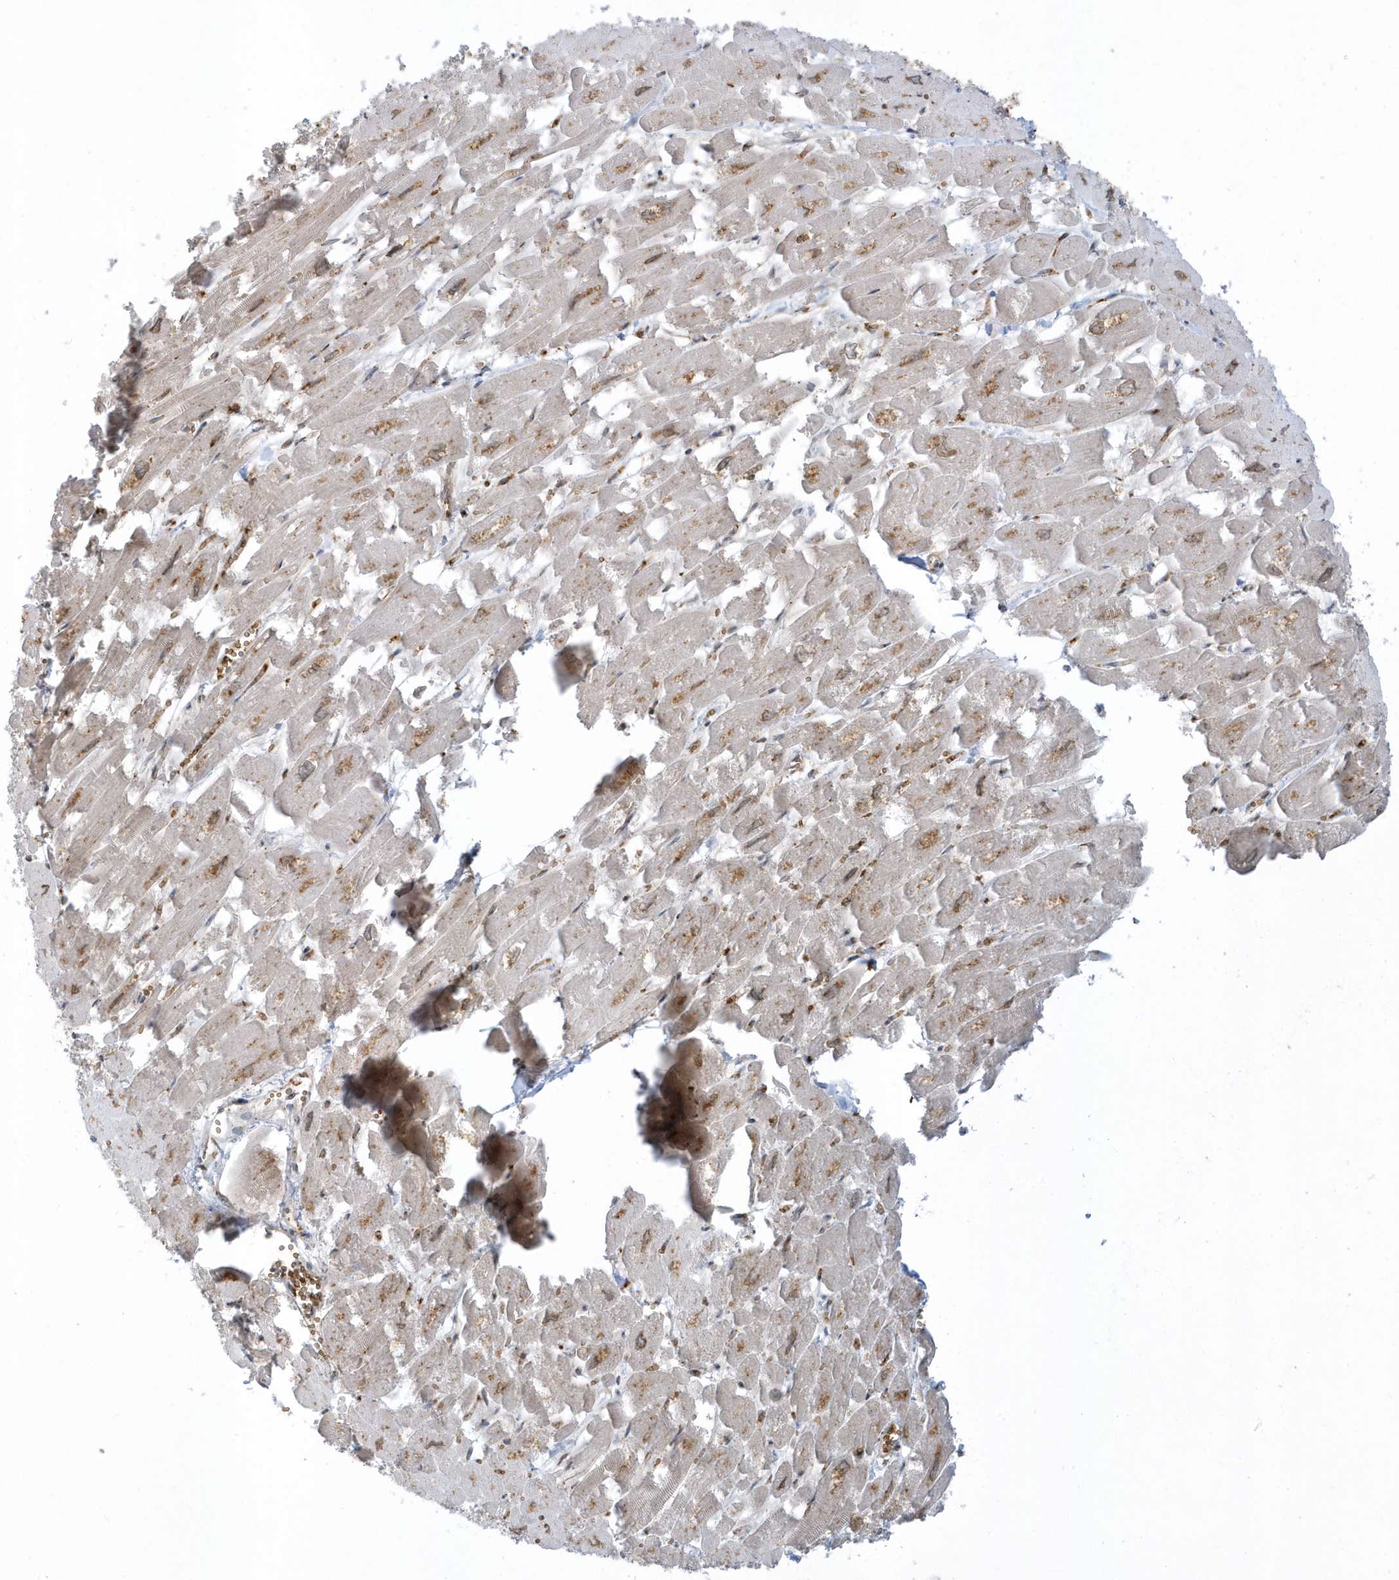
{"staining": {"intensity": "weak", "quantity": ">75%", "location": "cytoplasmic/membranous"}, "tissue": "heart muscle", "cell_type": "Cardiomyocytes", "image_type": "normal", "snomed": [{"axis": "morphology", "description": "Normal tissue, NOS"}, {"axis": "topography", "description": "Heart"}], "caption": "Immunohistochemical staining of normal heart muscle demonstrates low levels of weak cytoplasmic/membranous positivity in approximately >75% of cardiomyocytes. The staining was performed using DAB to visualize the protein expression in brown, while the nuclei were stained in blue with hematoxylin (Magnification: 20x).", "gene": "RPP40", "patient": {"sex": "male", "age": 54}}